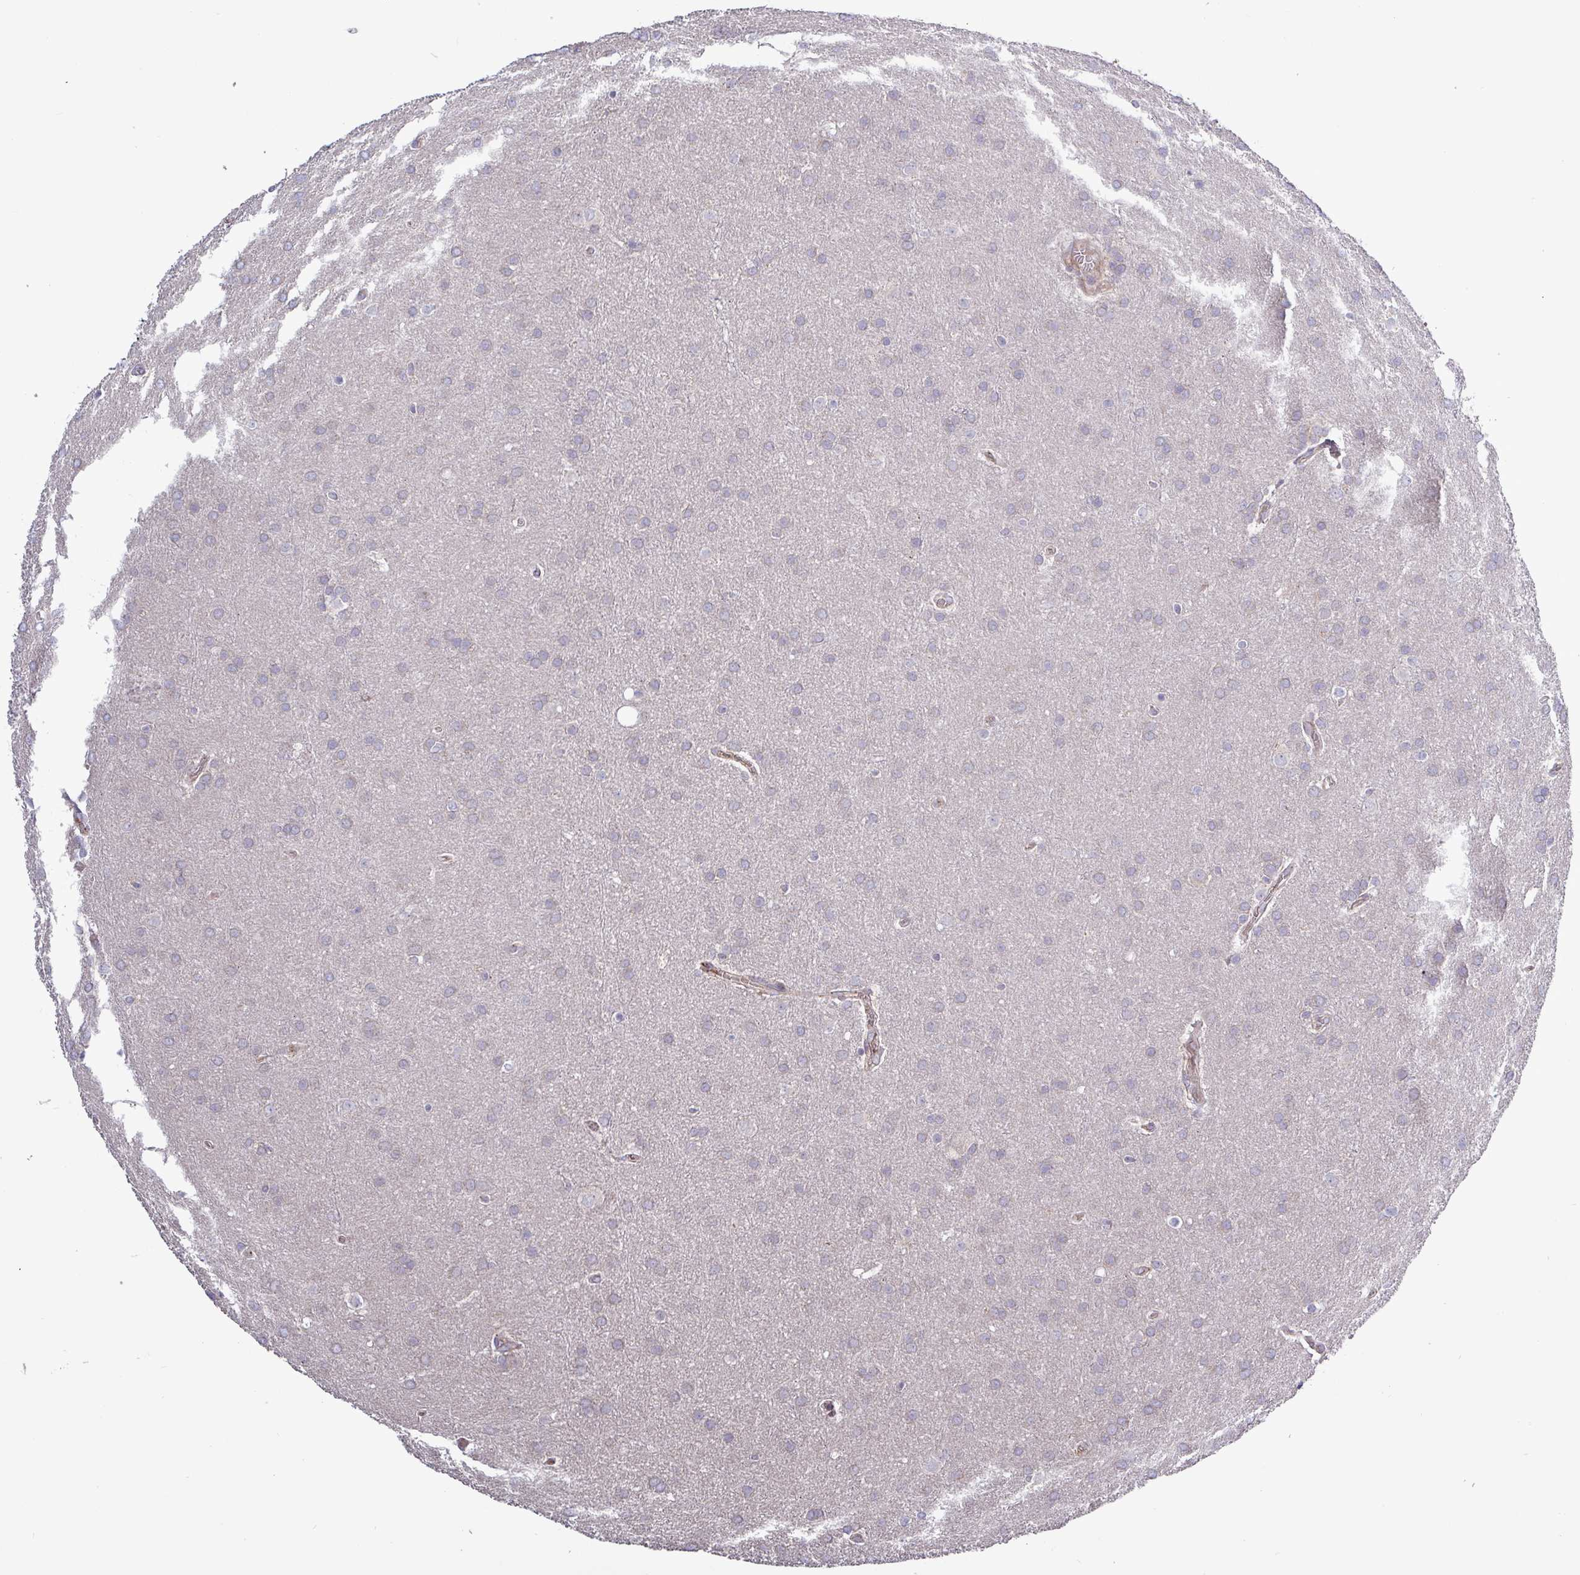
{"staining": {"intensity": "negative", "quantity": "none", "location": "none"}, "tissue": "glioma", "cell_type": "Tumor cells", "image_type": "cancer", "snomed": [{"axis": "morphology", "description": "Glioma, malignant, Low grade"}, {"axis": "topography", "description": "Brain"}], "caption": "Immunohistochemistry histopathology image of neoplastic tissue: human glioma stained with DAB (3,3'-diaminobenzidine) shows no significant protein positivity in tumor cells.", "gene": "PLIN2", "patient": {"sex": "female", "age": 32}}